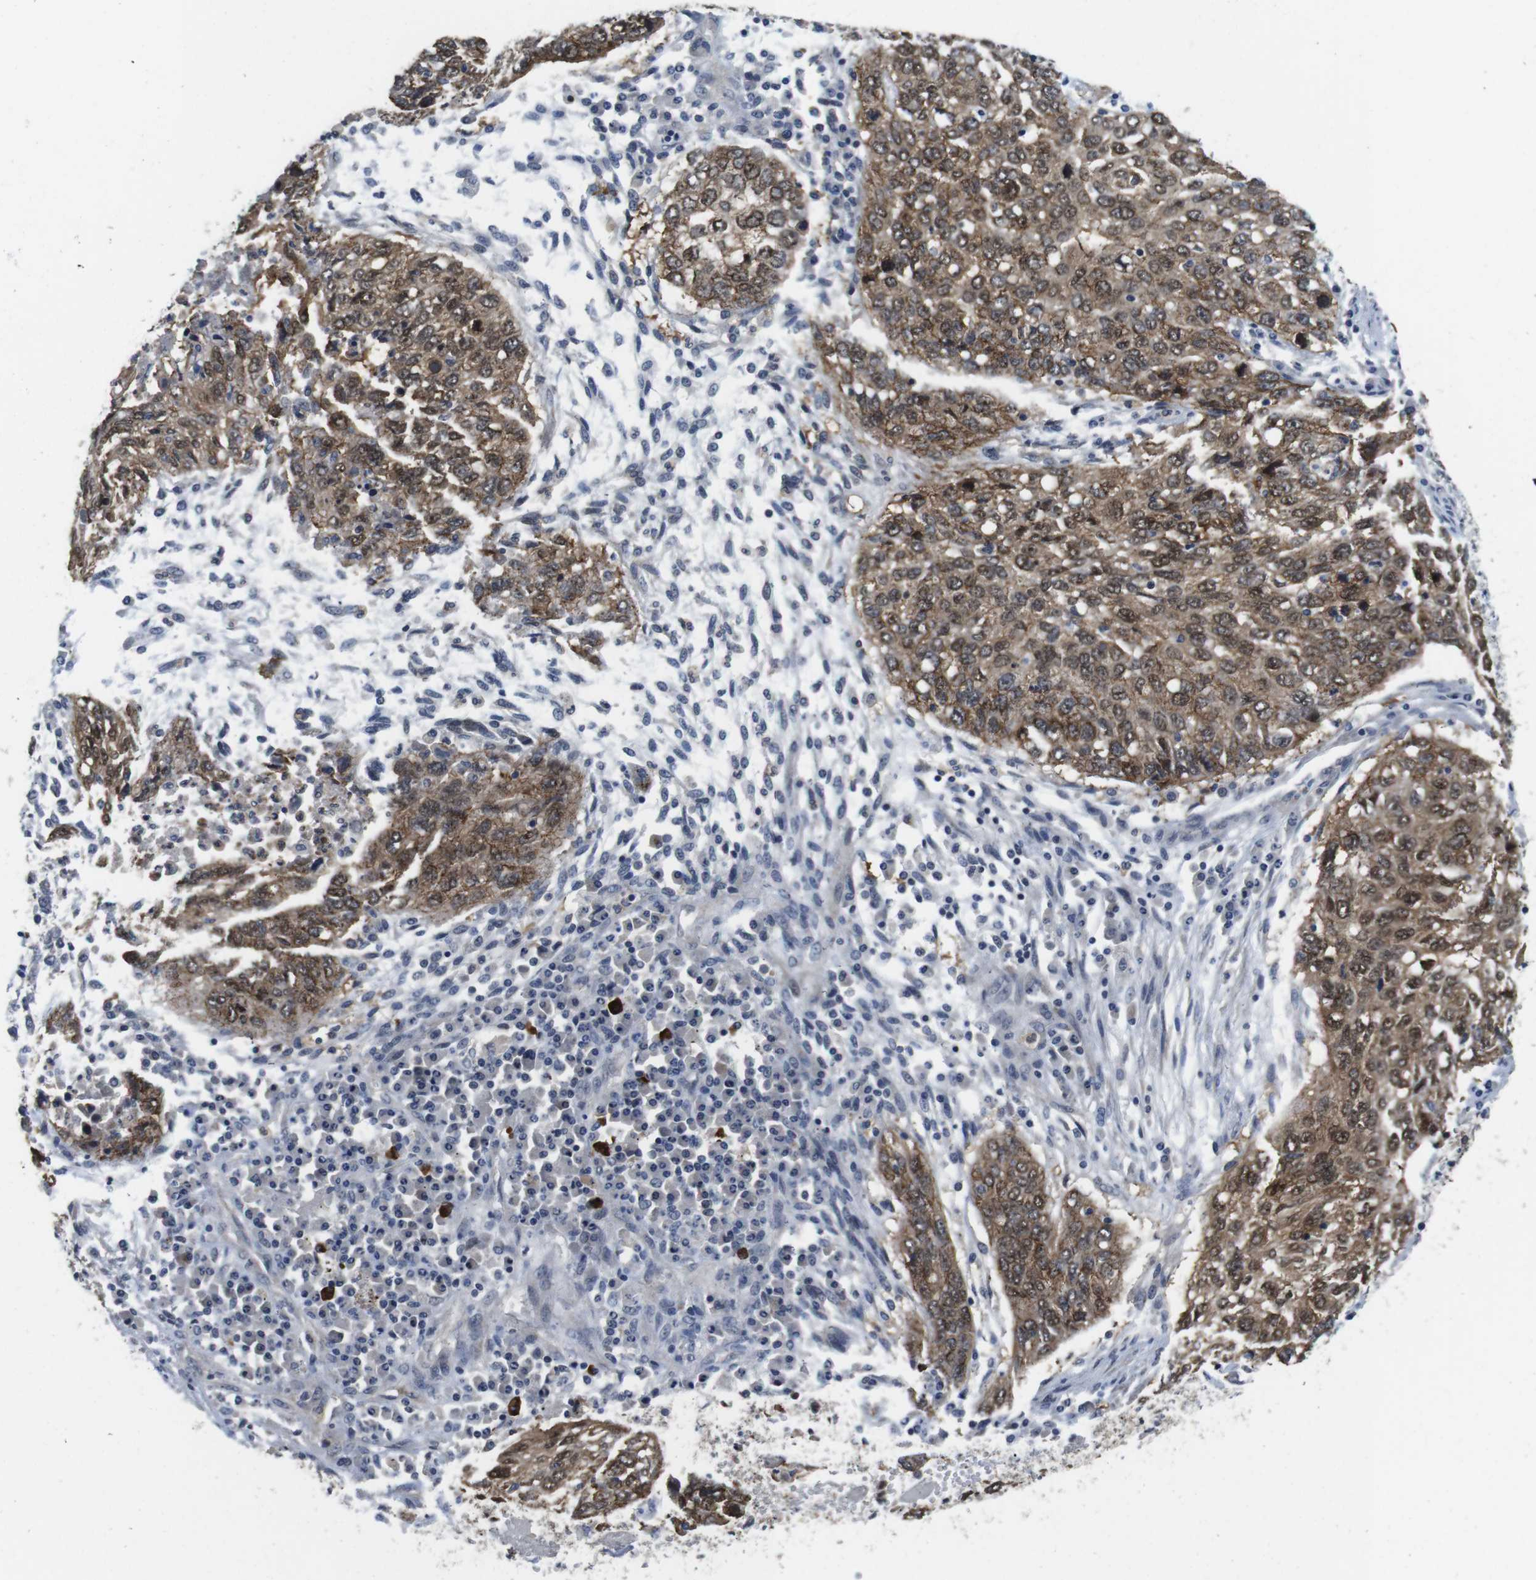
{"staining": {"intensity": "moderate", "quantity": ">75%", "location": "cytoplasmic/membranous,nuclear"}, "tissue": "lung cancer", "cell_type": "Tumor cells", "image_type": "cancer", "snomed": [{"axis": "morphology", "description": "Squamous cell carcinoma, NOS"}, {"axis": "topography", "description": "Lung"}], "caption": "Lung squamous cell carcinoma tissue reveals moderate cytoplasmic/membranous and nuclear expression in approximately >75% of tumor cells (DAB (3,3'-diaminobenzidine) IHC with brightfield microscopy, high magnification).", "gene": "FADD", "patient": {"sex": "female", "age": 63}}